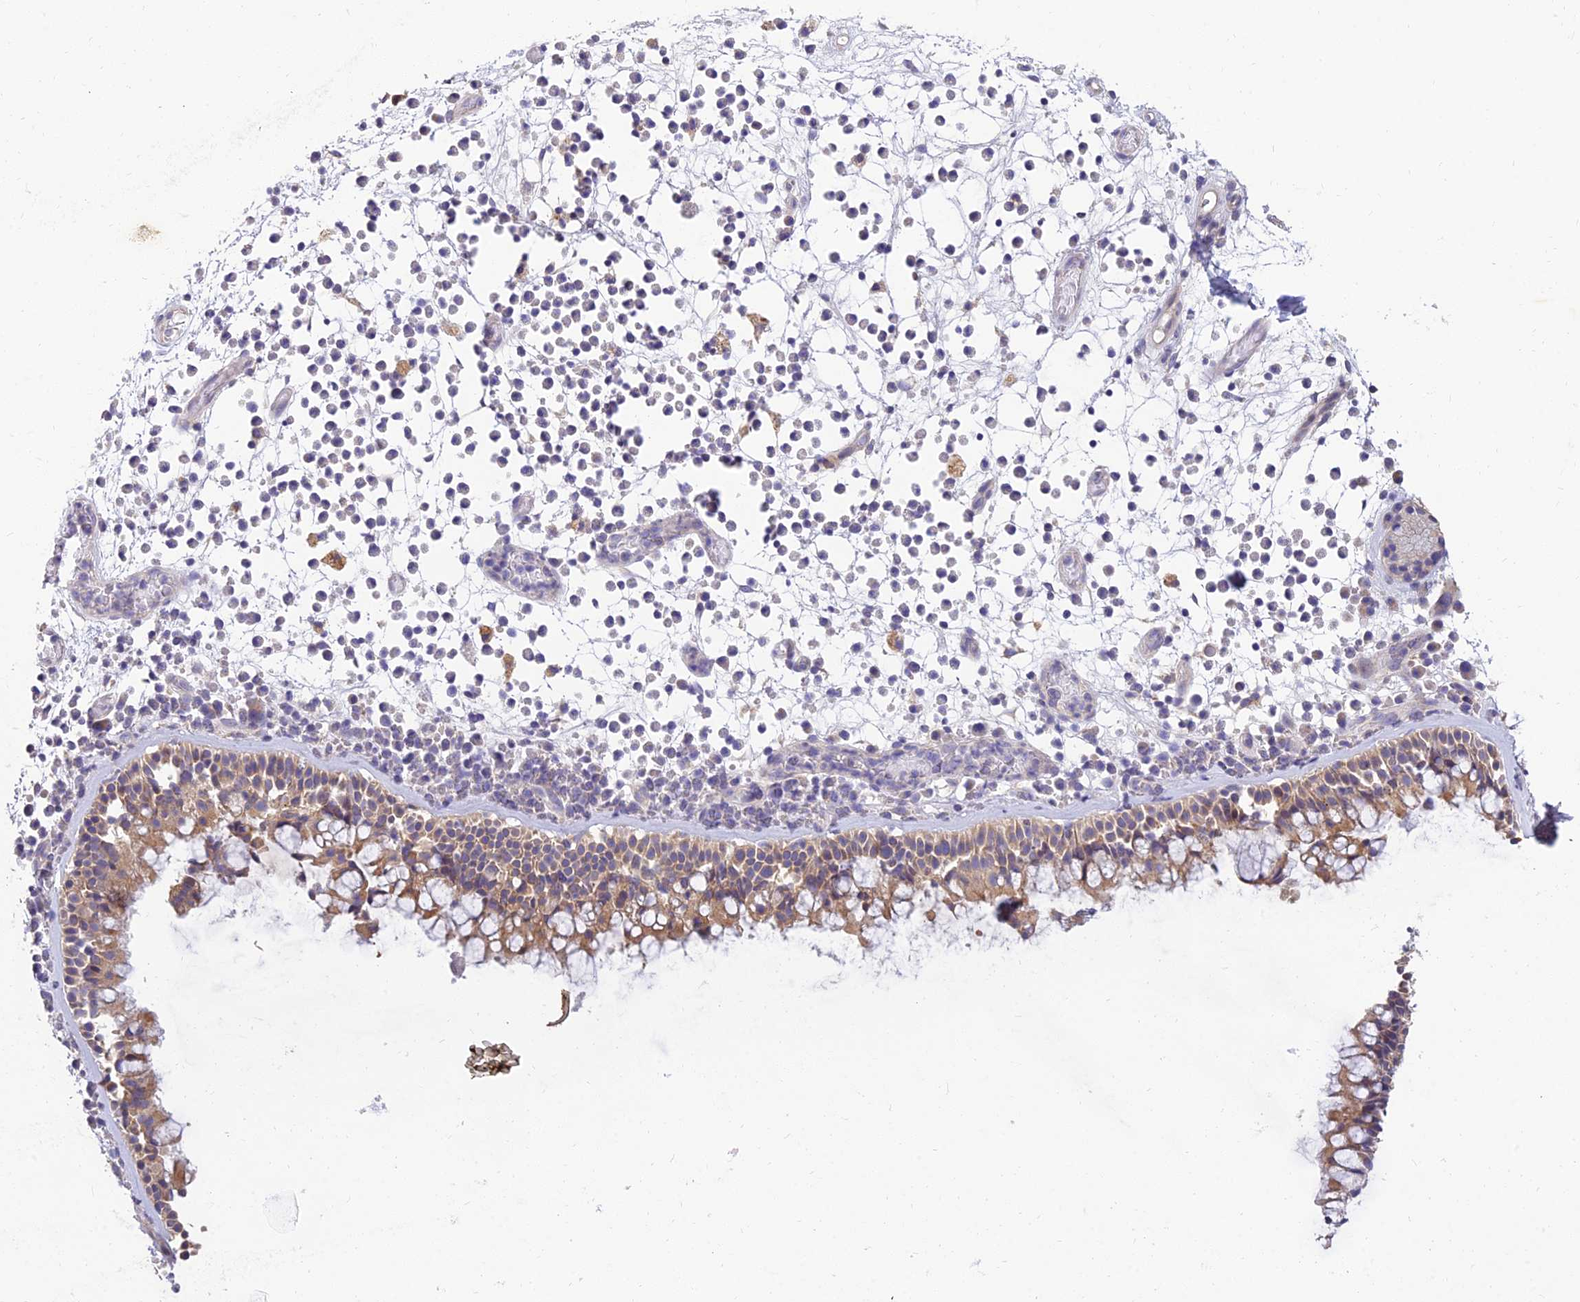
{"staining": {"intensity": "moderate", "quantity": ">75%", "location": "cytoplasmic/membranous"}, "tissue": "nasopharynx", "cell_type": "Respiratory epithelial cells", "image_type": "normal", "snomed": [{"axis": "morphology", "description": "Normal tissue, NOS"}, {"axis": "morphology", "description": "Inflammation, NOS"}, {"axis": "morphology", "description": "Malignant melanoma, Metastatic site"}, {"axis": "topography", "description": "Nasopharynx"}], "caption": "Immunohistochemical staining of unremarkable human nasopharynx displays medium levels of moderate cytoplasmic/membranous staining in approximately >75% of respiratory epithelial cells. (IHC, brightfield microscopy, high magnification).", "gene": "ARL8A", "patient": {"sex": "male", "age": 70}}